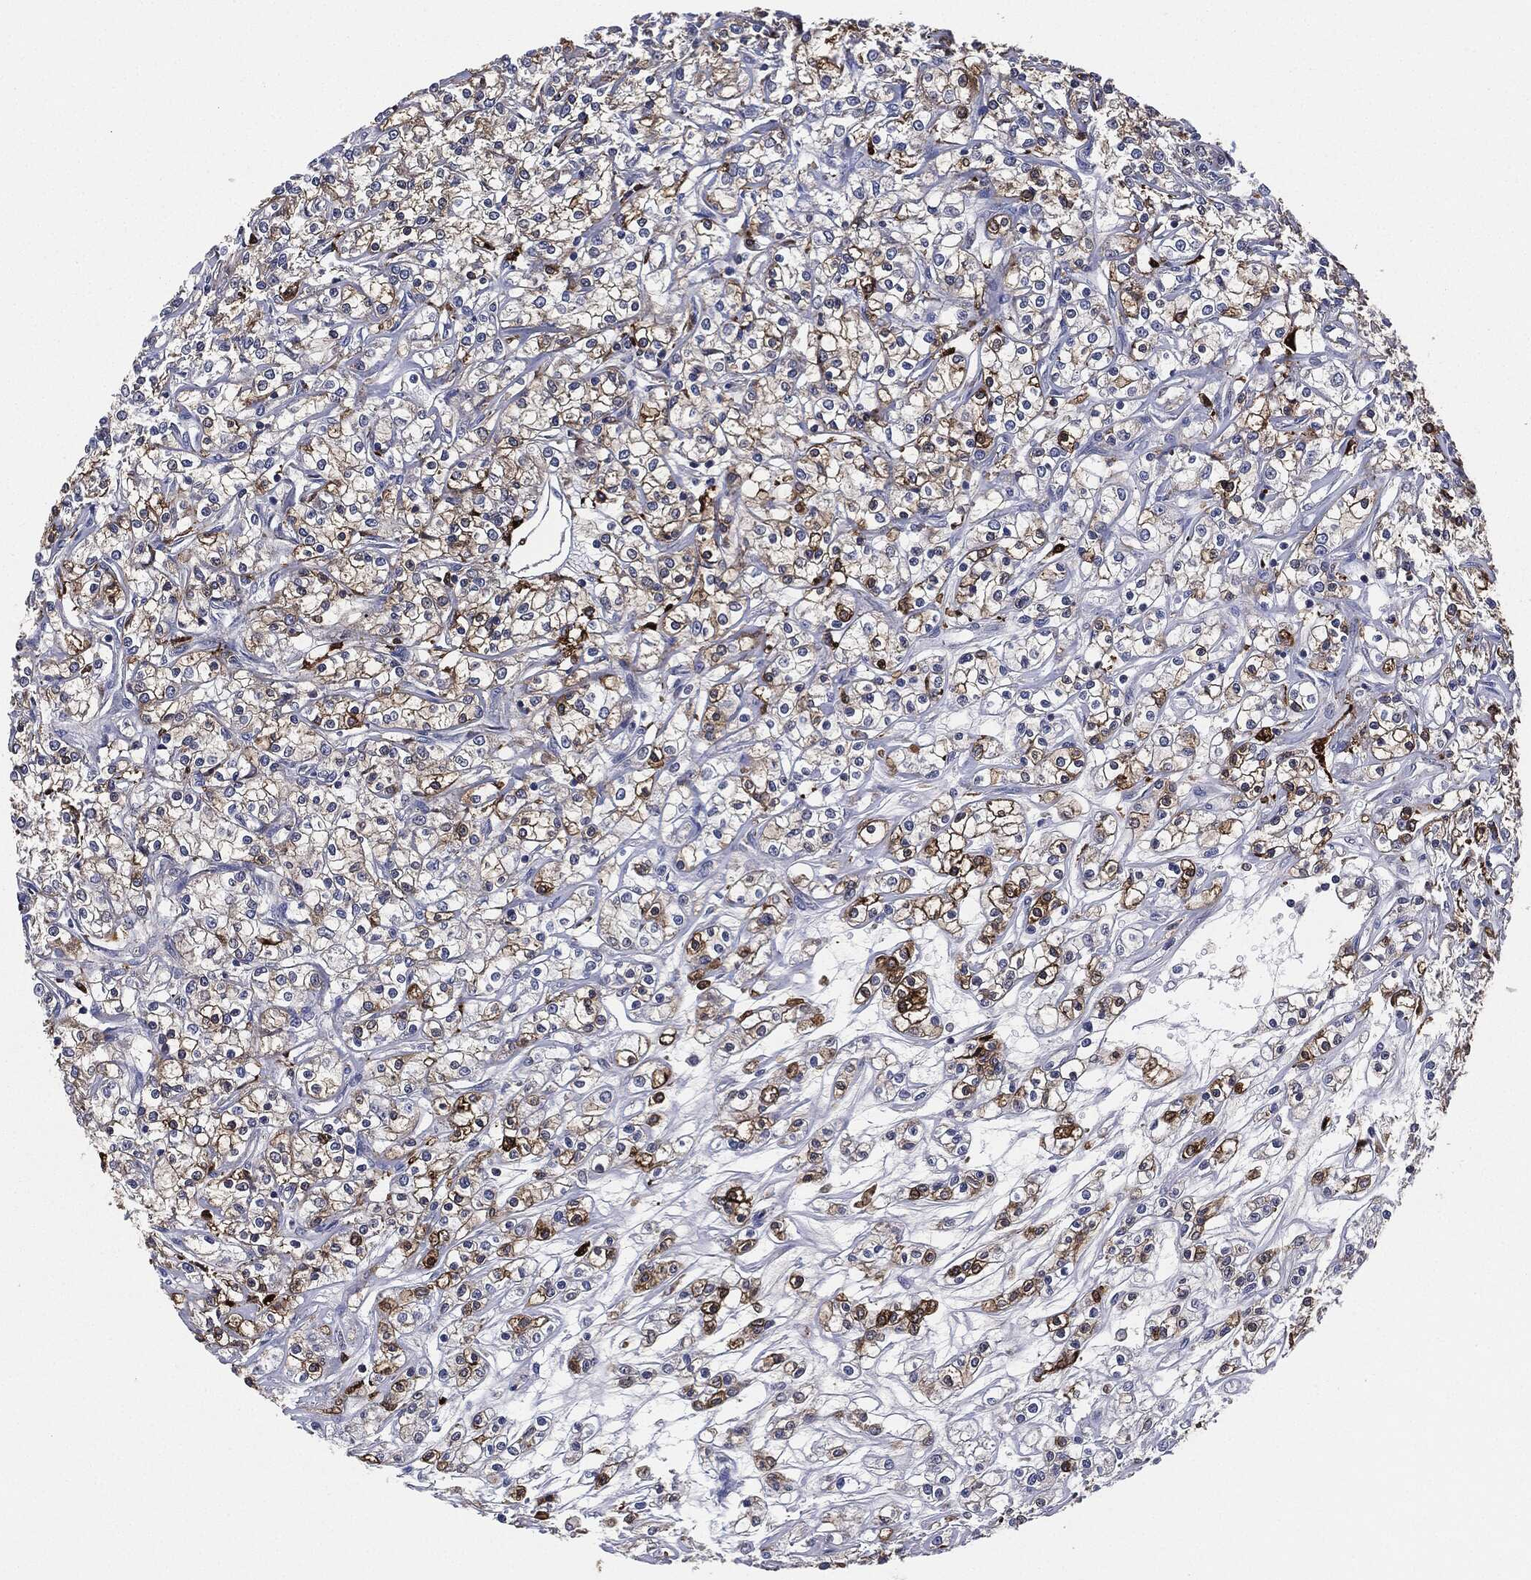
{"staining": {"intensity": "strong", "quantity": "25%-75%", "location": "cytoplasmic/membranous"}, "tissue": "renal cancer", "cell_type": "Tumor cells", "image_type": "cancer", "snomed": [{"axis": "morphology", "description": "Adenocarcinoma, NOS"}, {"axis": "topography", "description": "Kidney"}], "caption": "Renal cancer tissue reveals strong cytoplasmic/membranous expression in approximately 25%-75% of tumor cells Immunohistochemistry stains the protein of interest in brown and the nuclei are stained blue.", "gene": "TMEM11", "patient": {"sex": "female", "age": 59}}